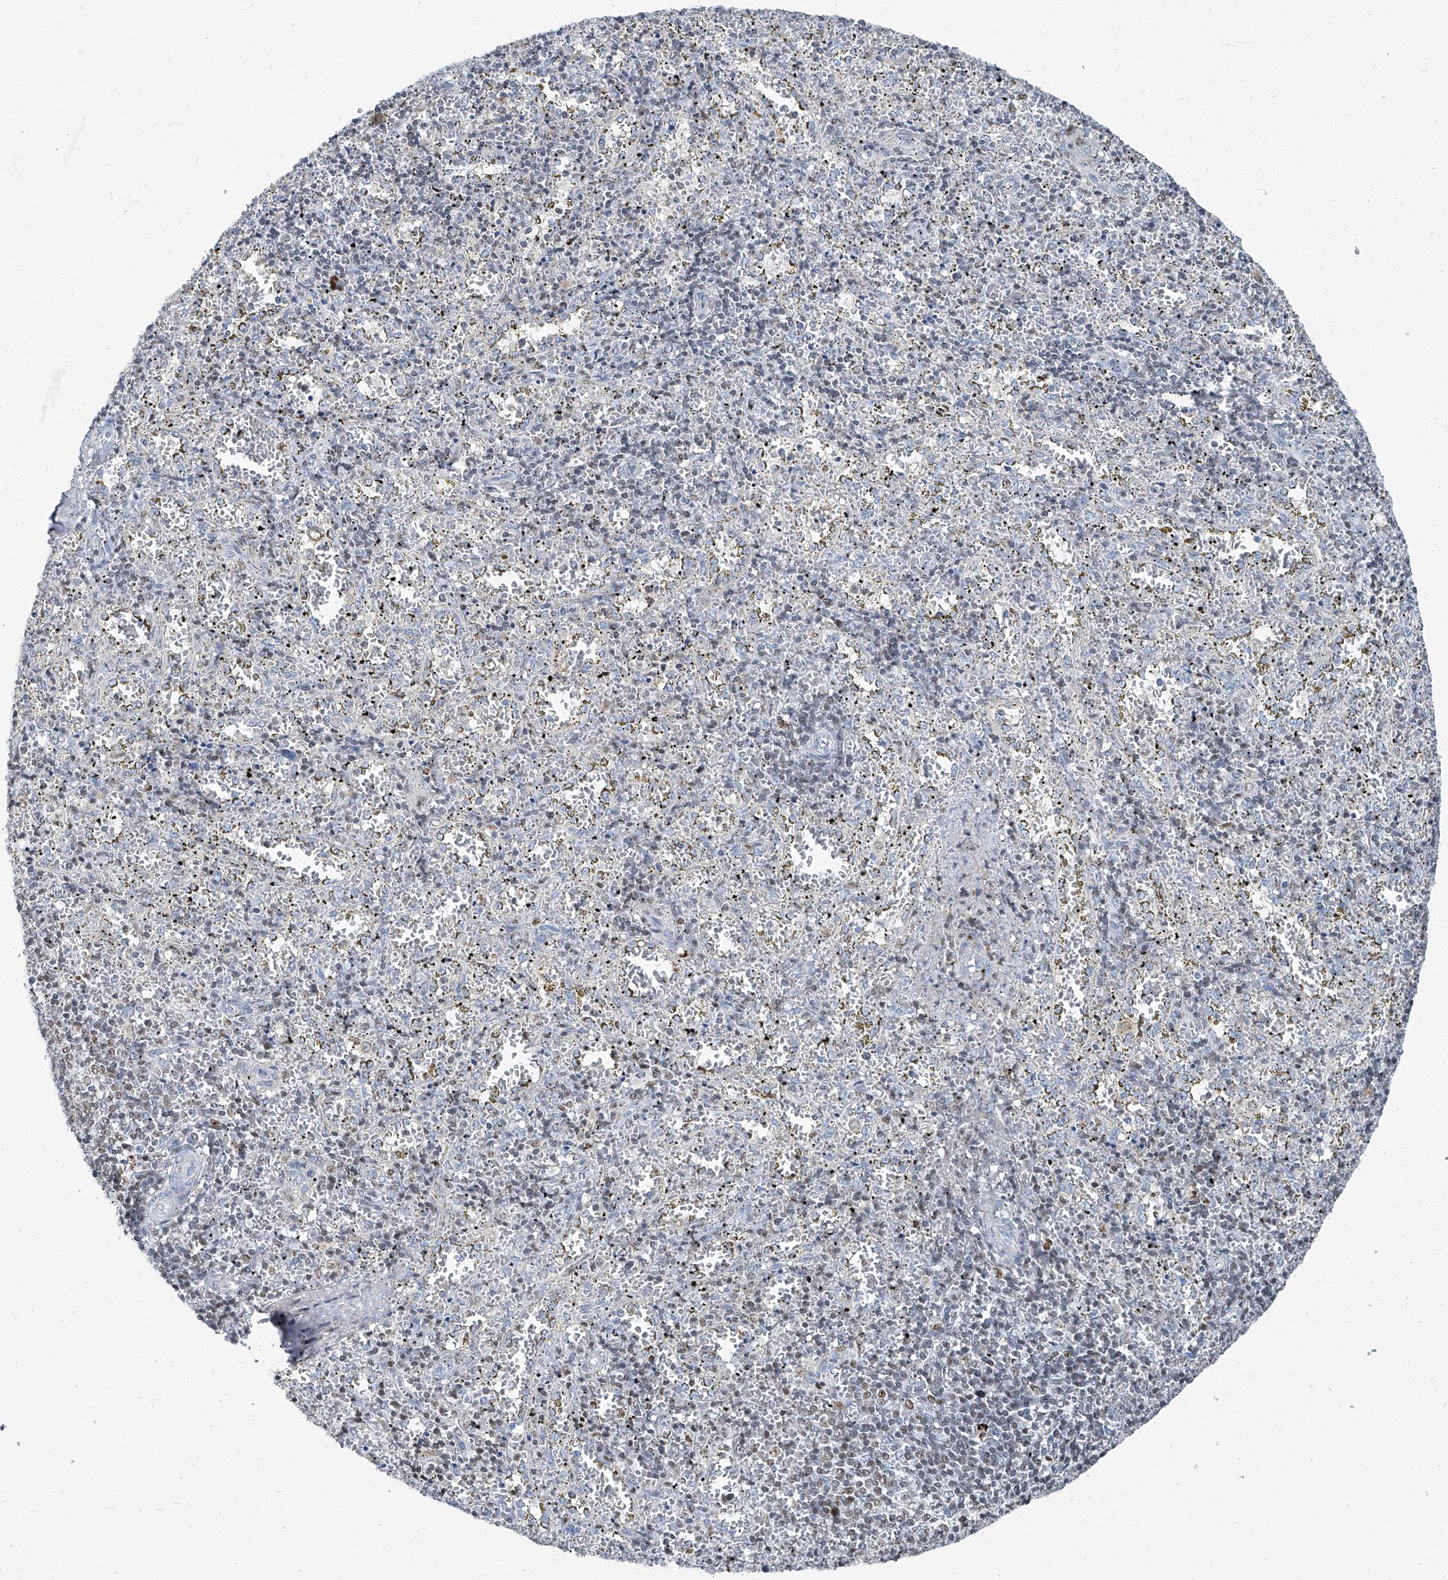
{"staining": {"intensity": "weak", "quantity": "<25%", "location": "nuclear"}, "tissue": "spleen", "cell_type": "Cells in red pulp", "image_type": "normal", "snomed": [{"axis": "morphology", "description": "Normal tissue, NOS"}, {"axis": "topography", "description": "Spleen"}], "caption": "Cells in red pulp show no significant protein positivity in normal spleen. The staining was performed using DAB (3,3'-diaminobenzidine) to visualize the protein expression in brown, while the nuclei were stained in blue with hematoxylin (Magnification: 20x).", "gene": "HOXA3", "patient": {"sex": "male", "age": 11}}